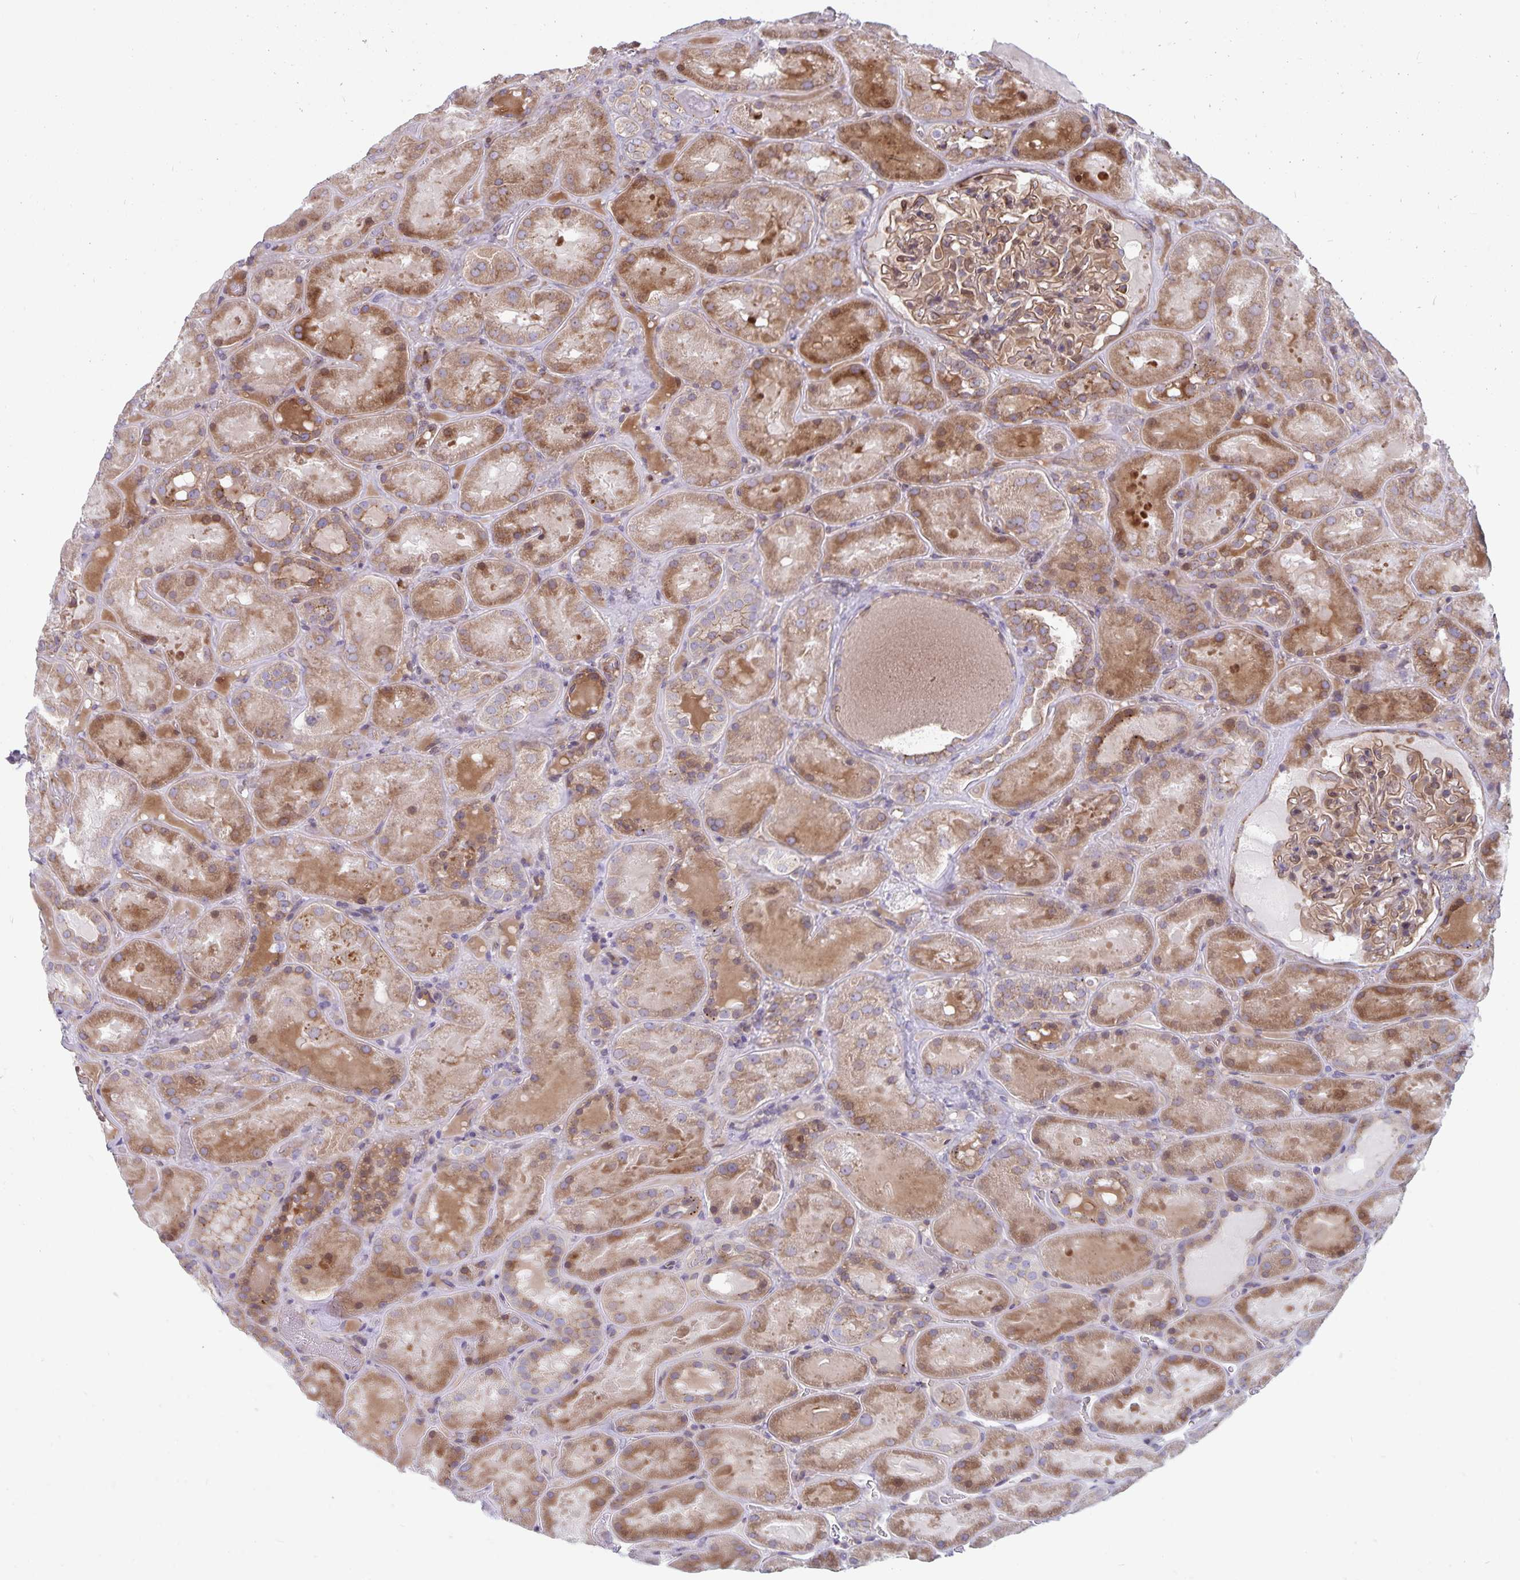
{"staining": {"intensity": "moderate", "quantity": "25%-75%", "location": "cytoplasmic/membranous"}, "tissue": "kidney", "cell_type": "Cells in glomeruli", "image_type": "normal", "snomed": [{"axis": "morphology", "description": "Normal tissue, NOS"}, {"axis": "topography", "description": "Kidney"}], "caption": "A micrograph of human kidney stained for a protein reveals moderate cytoplasmic/membranous brown staining in cells in glomeruli. The staining was performed using DAB (3,3'-diaminobenzidine), with brown indicating positive protein expression. Nuclei are stained blue with hematoxylin.", "gene": "SEC62", "patient": {"sex": "male", "age": 73}}